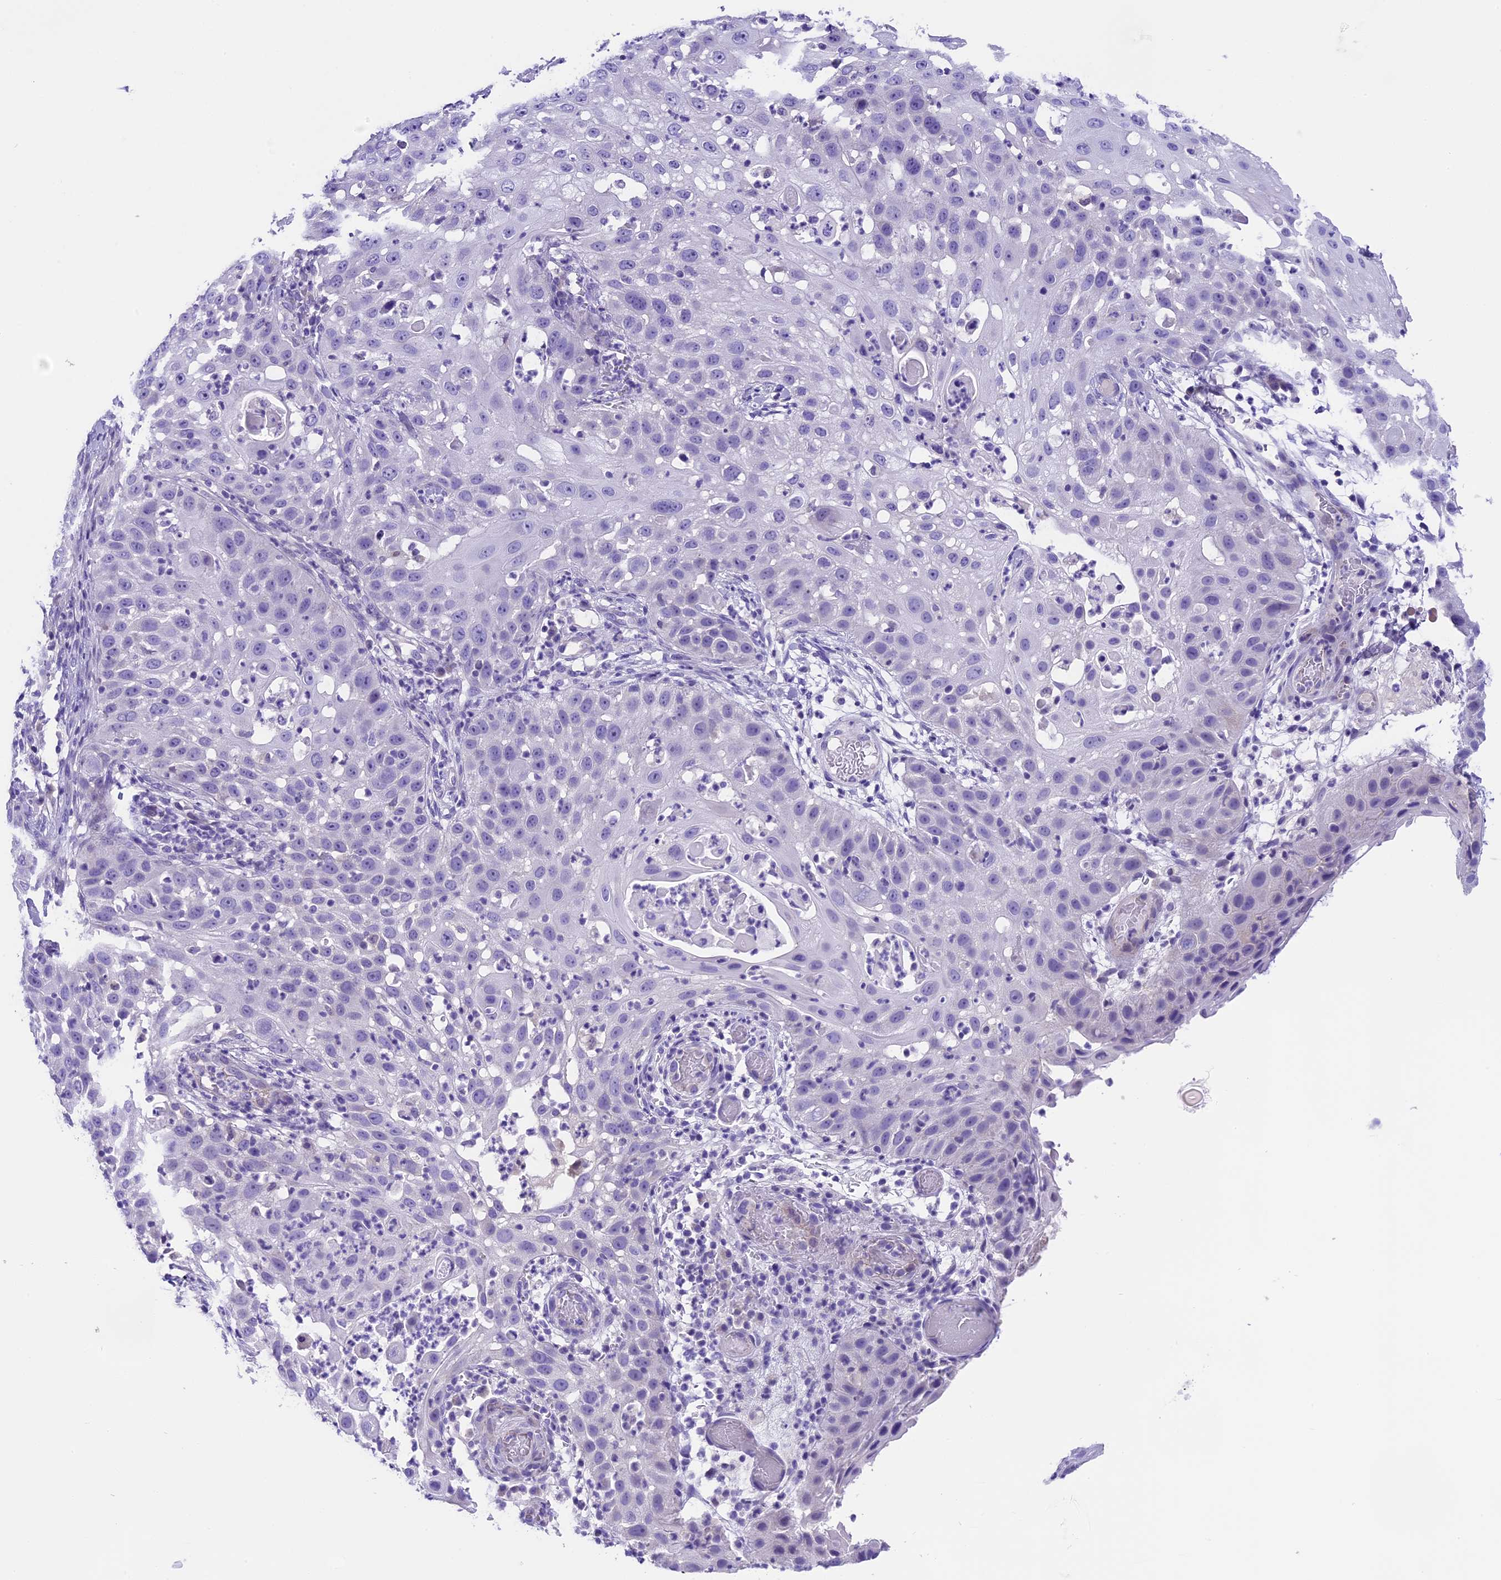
{"staining": {"intensity": "negative", "quantity": "none", "location": "none"}, "tissue": "skin cancer", "cell_type": "Tumor cells", "image_type": "cancer", "snomed": [{"axis": "morphology", "description": "Squamous cell carcinoma, NOS"}, {"axis": "topography", "description": "Skin"}], "caption": "High power microscopy histopathology image of an IHC histopathology image of squamous cell carcinoma (skin), revealing no significant staining in tumor cells.", "gene": "PRR15", "patient": {"sex": "female", "age": 44}}